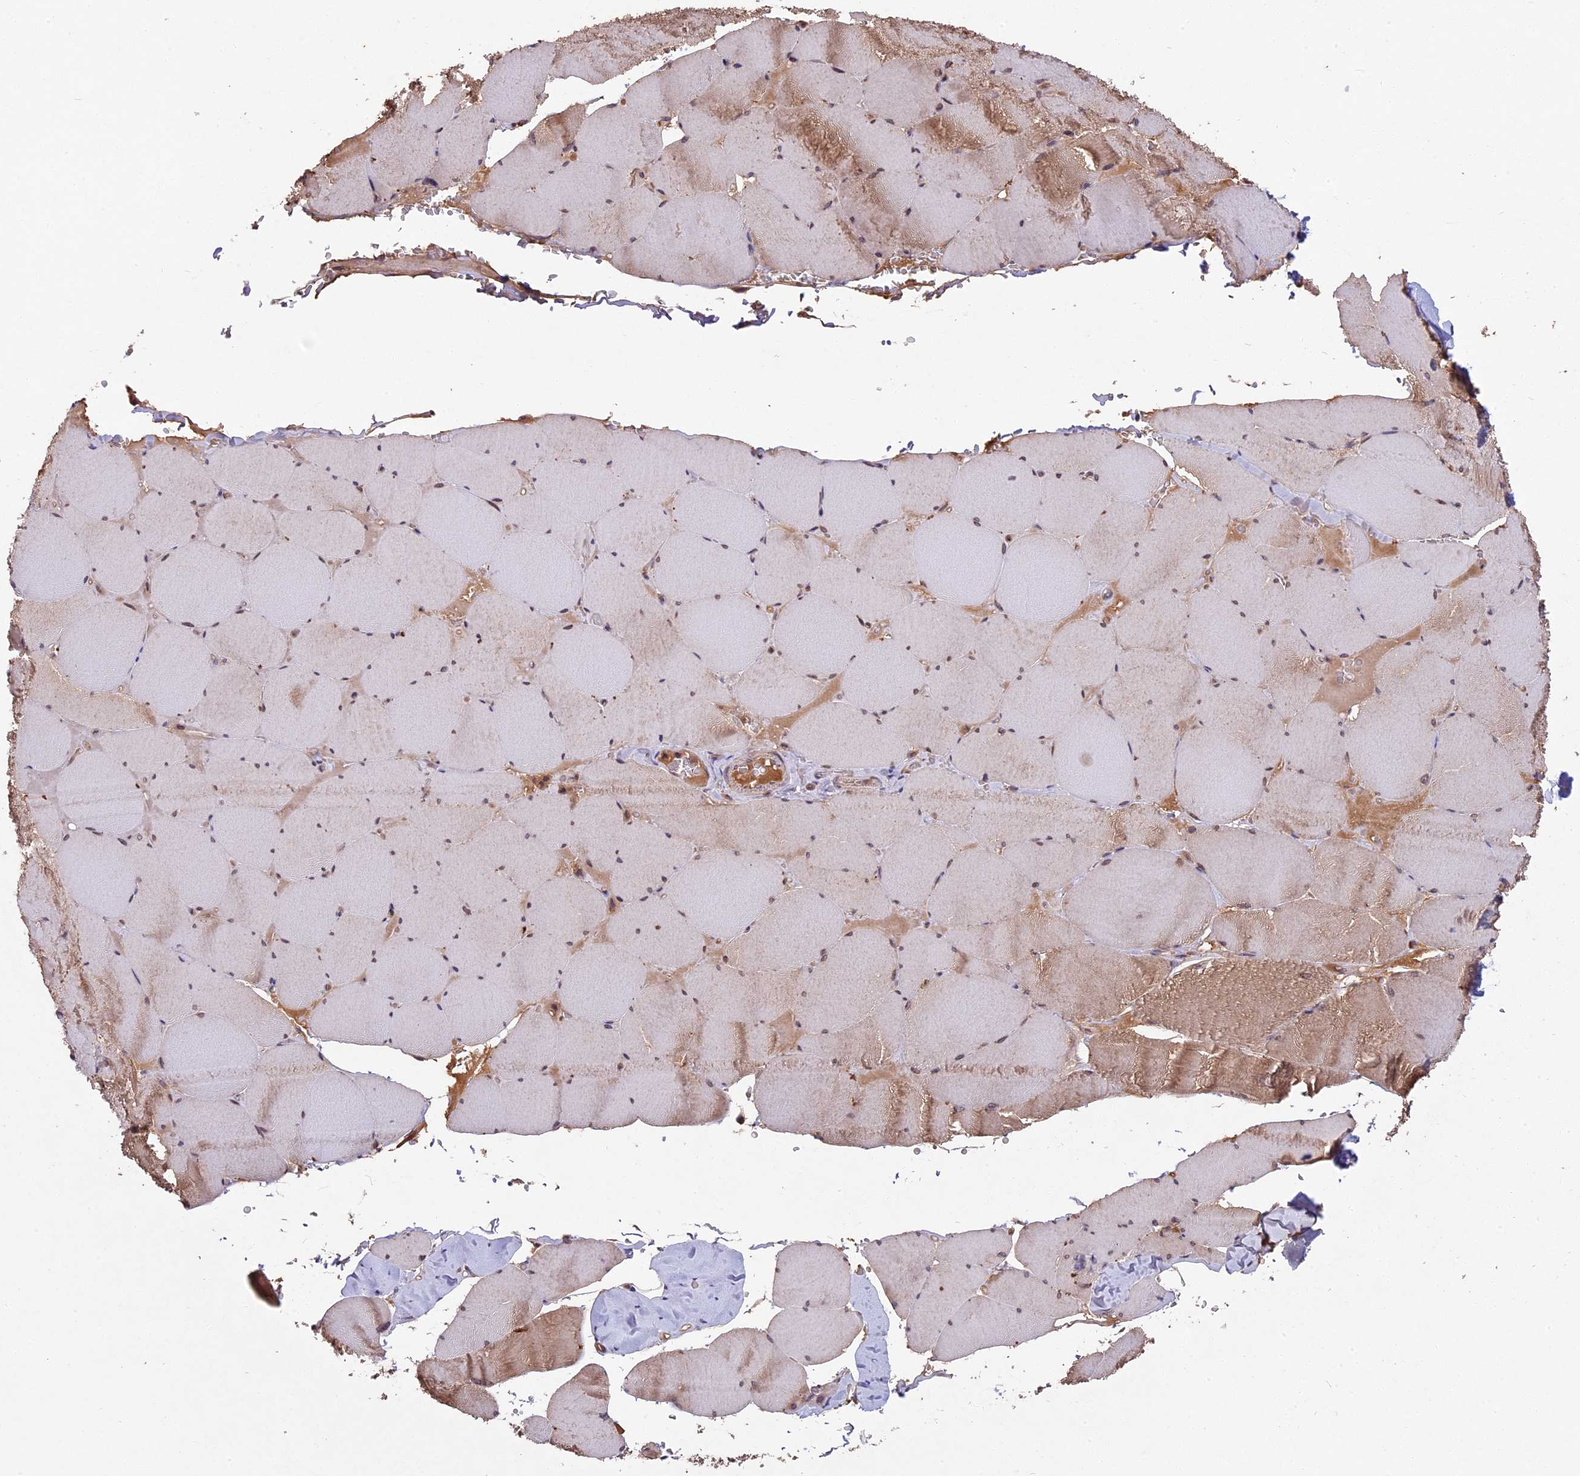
{"staining": {"intensity": "moderate", "quantity": "<25%", "location": "cytoplasmic/membranous"}, "tissue": "skeletal muscle", "cell_type": "Myocytes", "image_type": "normal", "snomed": [{"axis": "morphology", "description": "Normal tissue, NOS"}, {"axis": "topography", "description": "Skeletal muscle"}, {"axis": "topography", "description": "Head-Neck"}], "caption": "Myocytes show low levels of moderate cytoplasmic/membranous positivity in approximately <25% of cells in unremarkable human skeletal muscle.", "gene": "CHAC1", "patient": {"sex": "male", "age": 66}}